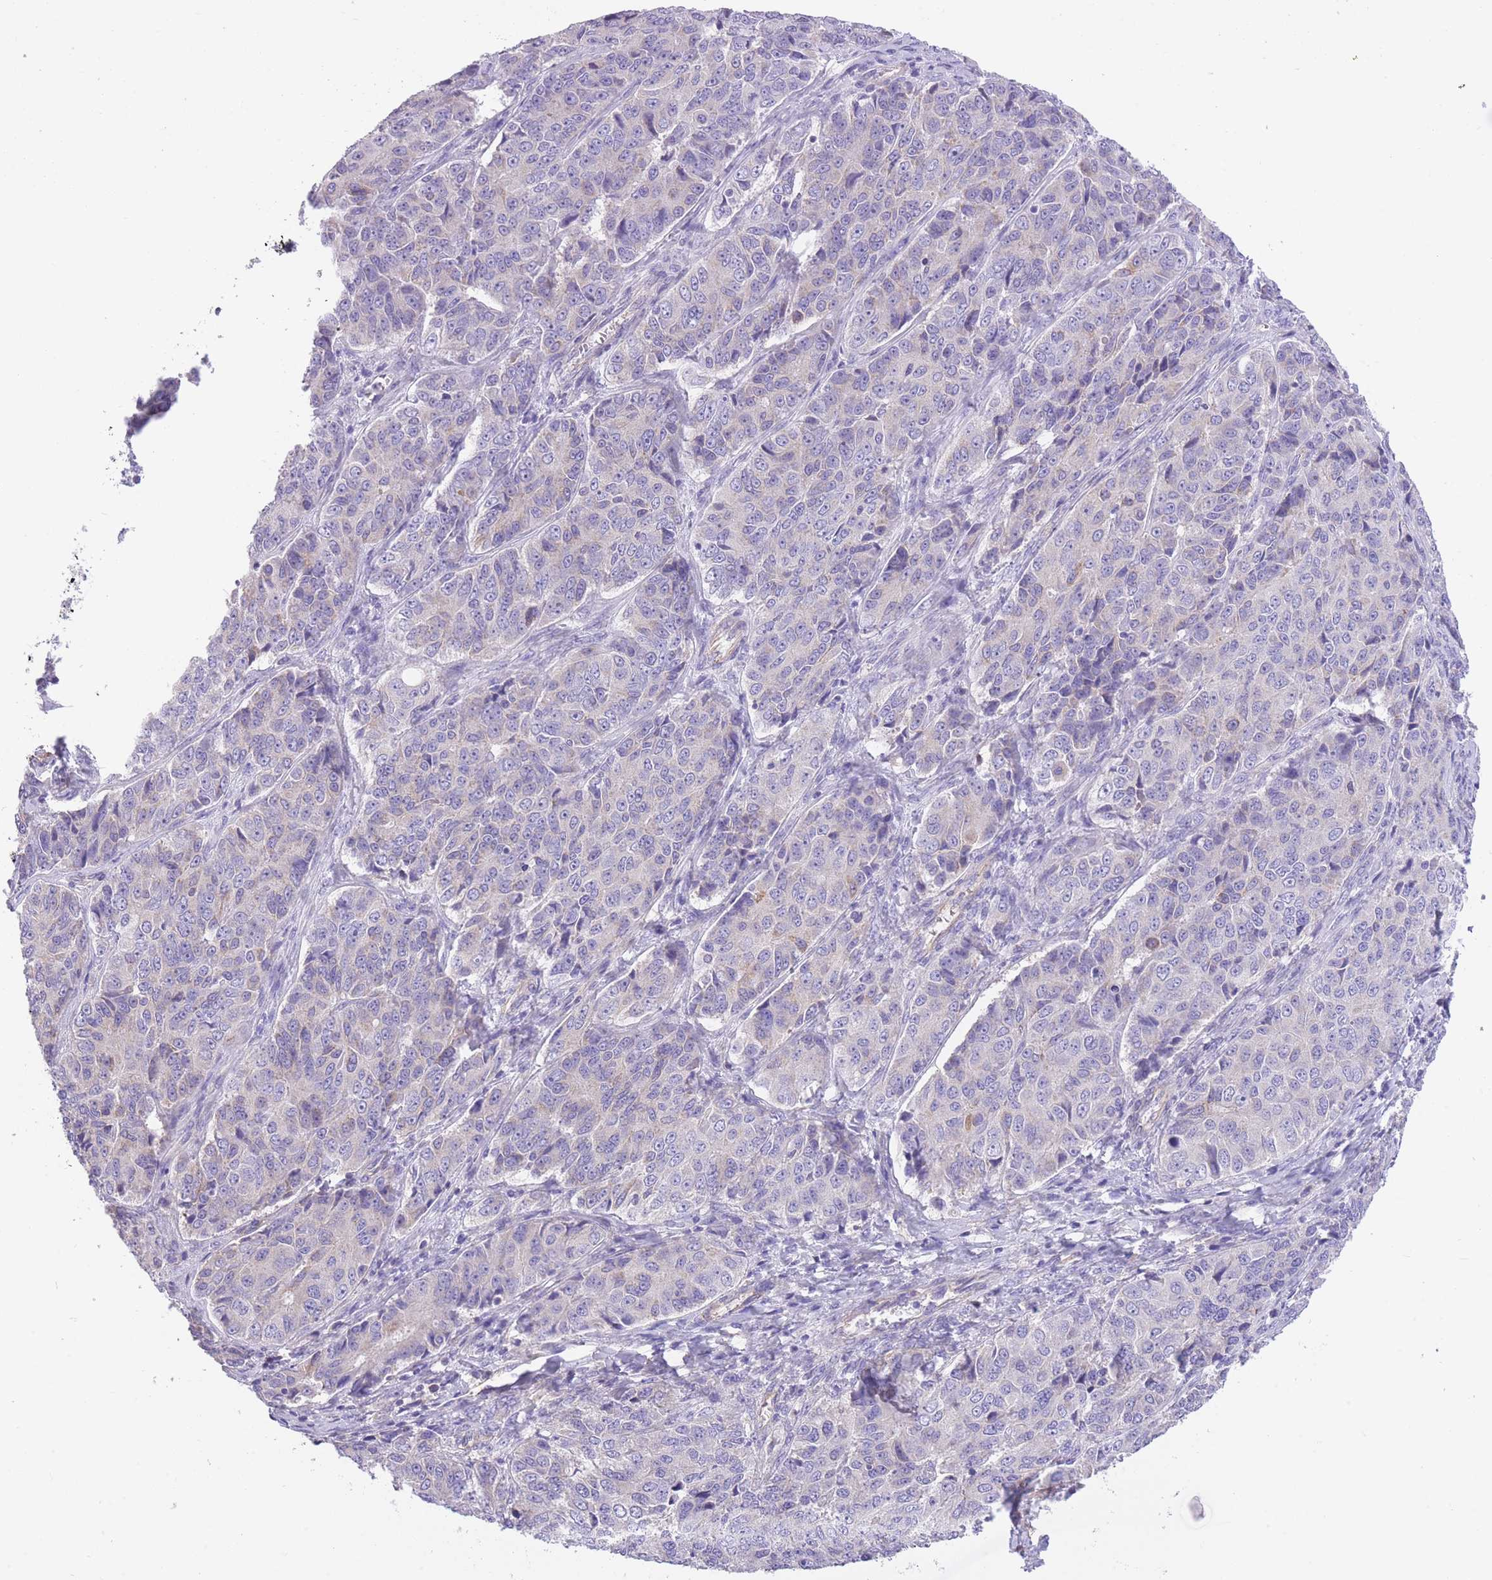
{"staining": {"intensity": "negative", "quantity": "none", "location": "none"}, "tissue": "ovarian cancer", "cell_type": "Tumor cells", "image_type": "cancer", "snomed": [{"axis": "morphology", "description": "Carcinoma, endometroid"}, {"axis": "topography", "description": "Ovary"}], "caption": "Endometroid carcinoma (ovarian) stained for a protein using IHC reveals no expression tumor cells.", "gene": "RHOU", "patient": {"sex": "female", "age": 51}}